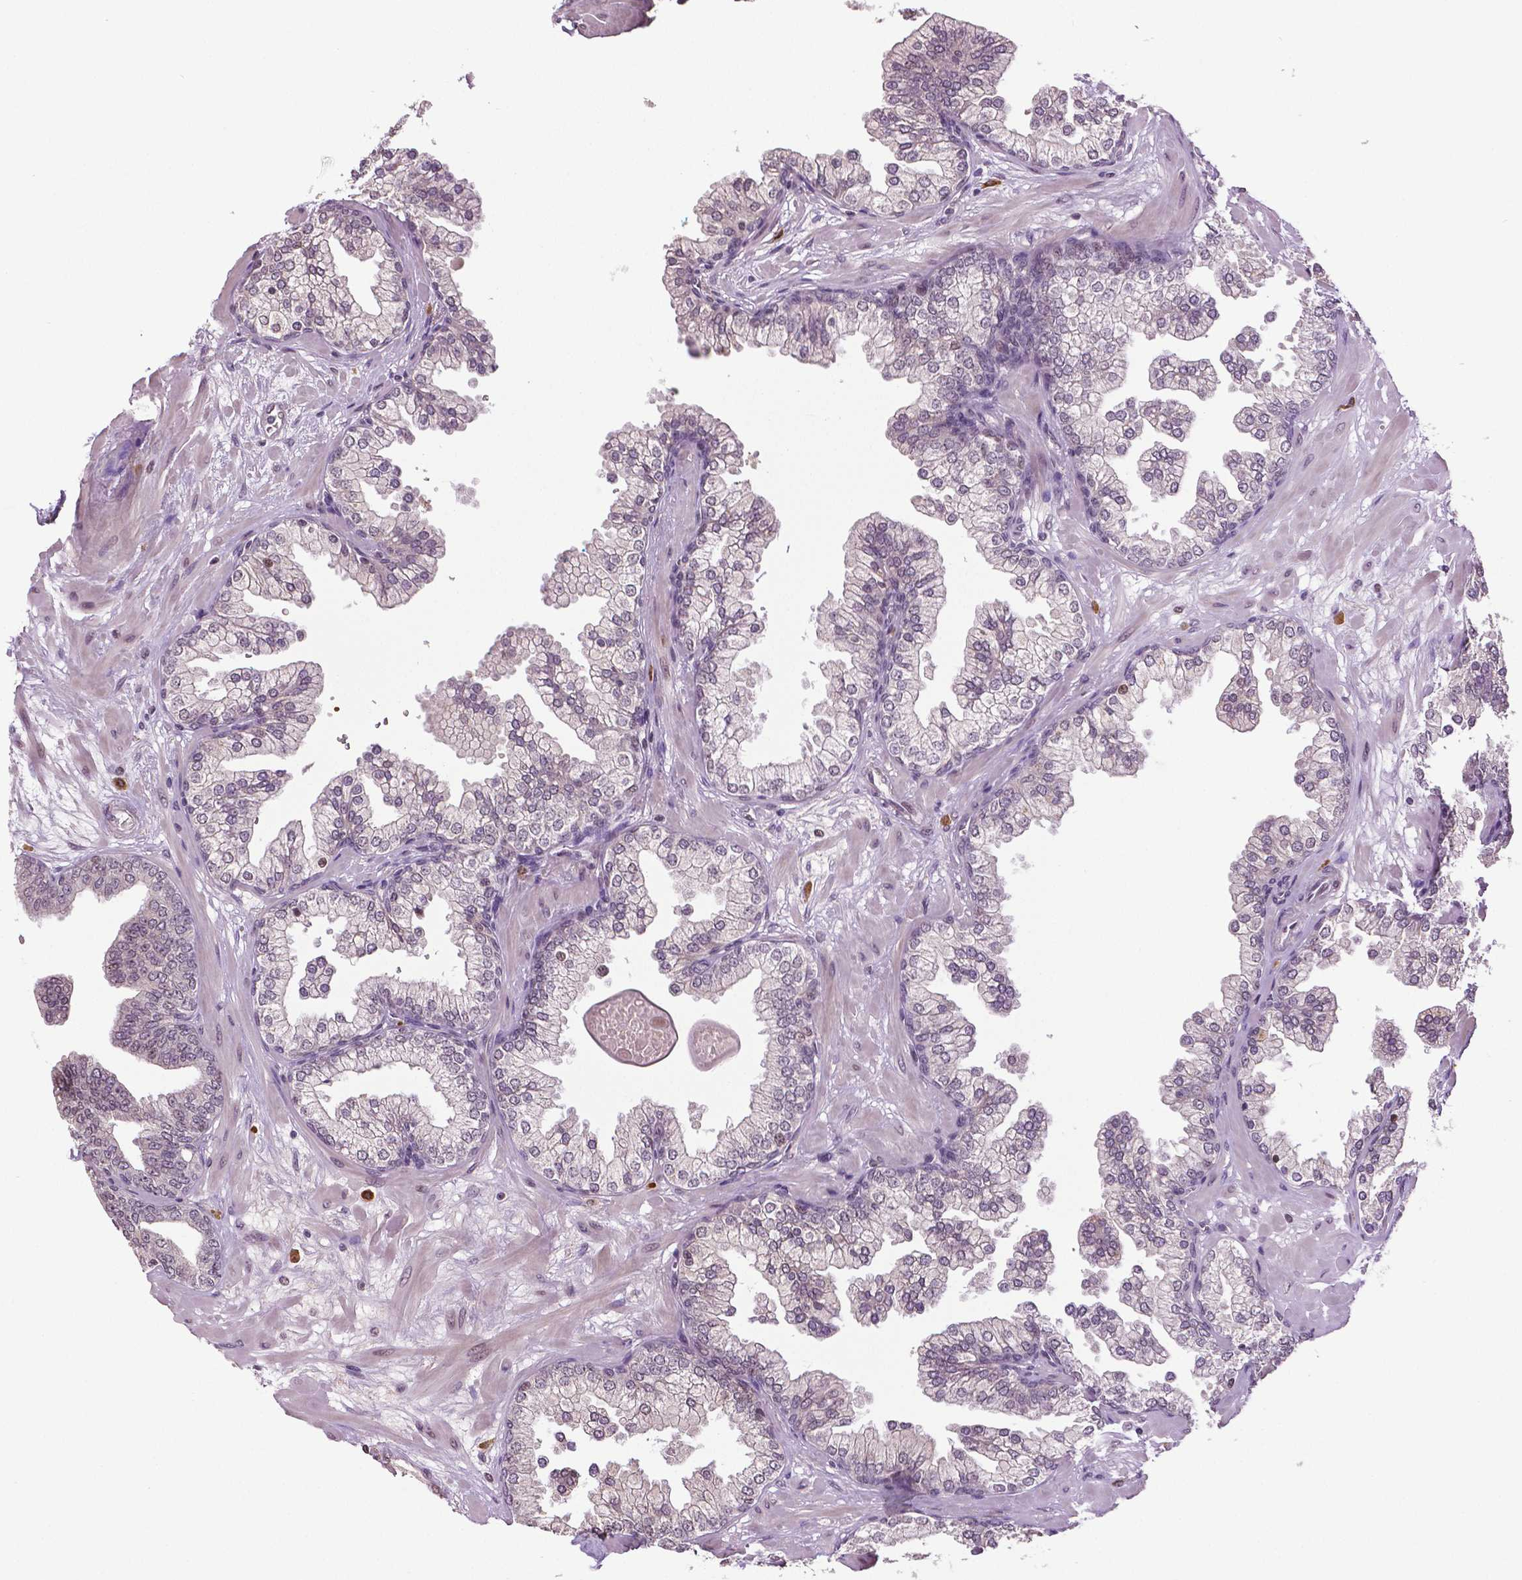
{"staining": {"intensity": "negative", "quantity": "none", "location": "none"}, "tissue": "prostate", "cell_type": "Glandular cells", "image_type": "normal", "snomed": [{"axis": "morphology", "description": "Normal tissue, NOS"}, {"axis": "topography", "description": "Prostate"}, {"axis": "topography", "description": "Peripheral nerve tissue"}], "caption": "Immunohistochemistry of unremarkable human prostate reveals no expression in glandular cells.", "gene": "DLX5", "patient": {"sex": "male", "age": 61}}